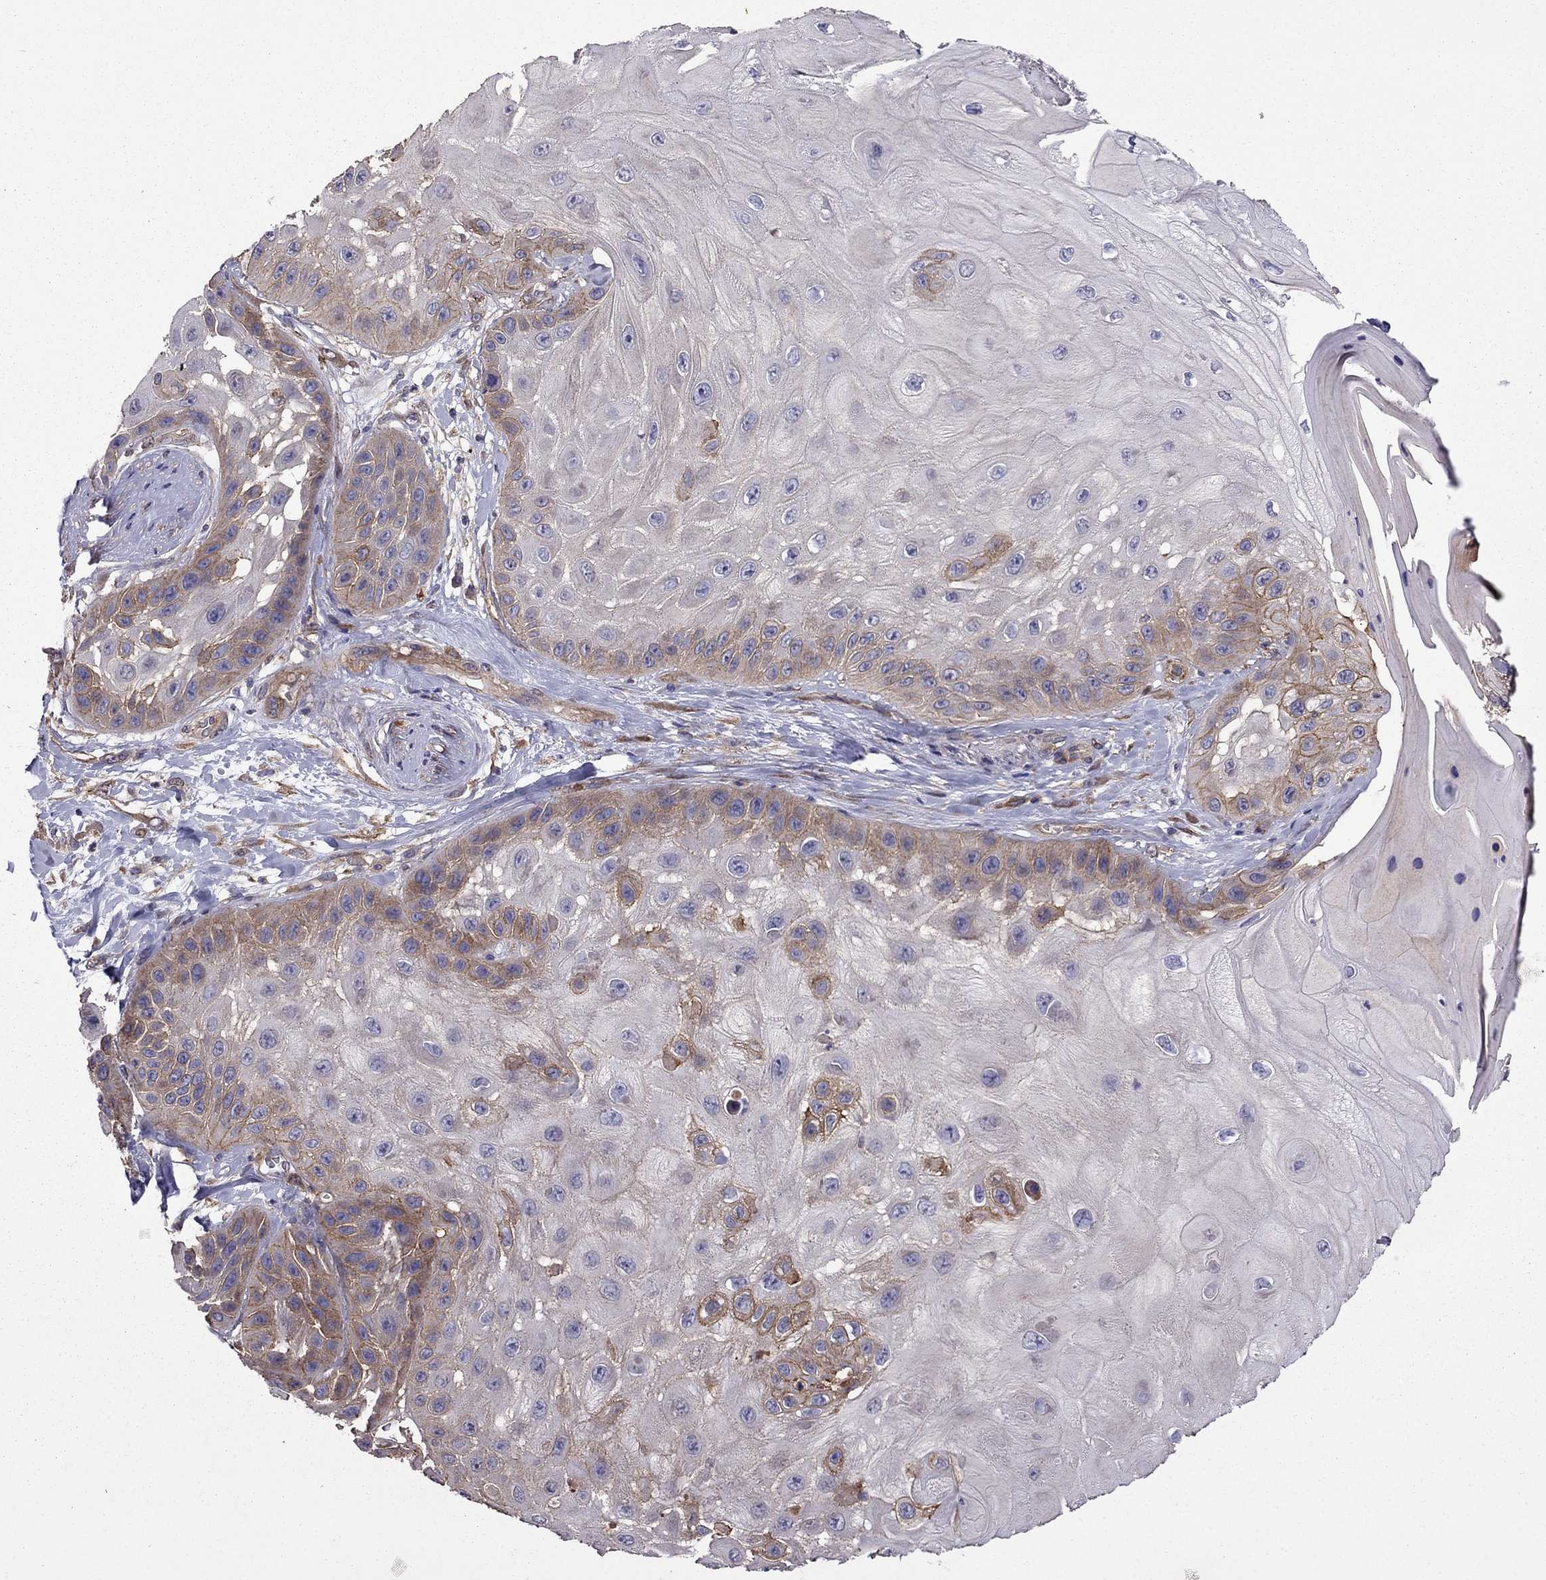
{"staining": {"intensity": "moderate", "quantity": "<25%", "location": "cytoplasmic/membranous"}, "tissue": "skin cancer", "cell_type": "Tumor cells", "image_type": "cancer", "snomed": [{"axis": "morphology", "description": "Normal tissue, NOS"}, {"axis": "morphology", "description": "Squamous cell carcinoma, NOS"}, {"axis": "topography", "description": "Skin"}], "caption": "Human skin cancer stained for a protein (brown) displays moderate cytoplasmic/membranous positive positivity in approximately <25% of tumor cells.", "gene": "ITGB1", "patient": {"sex": "male", "age": 79}}